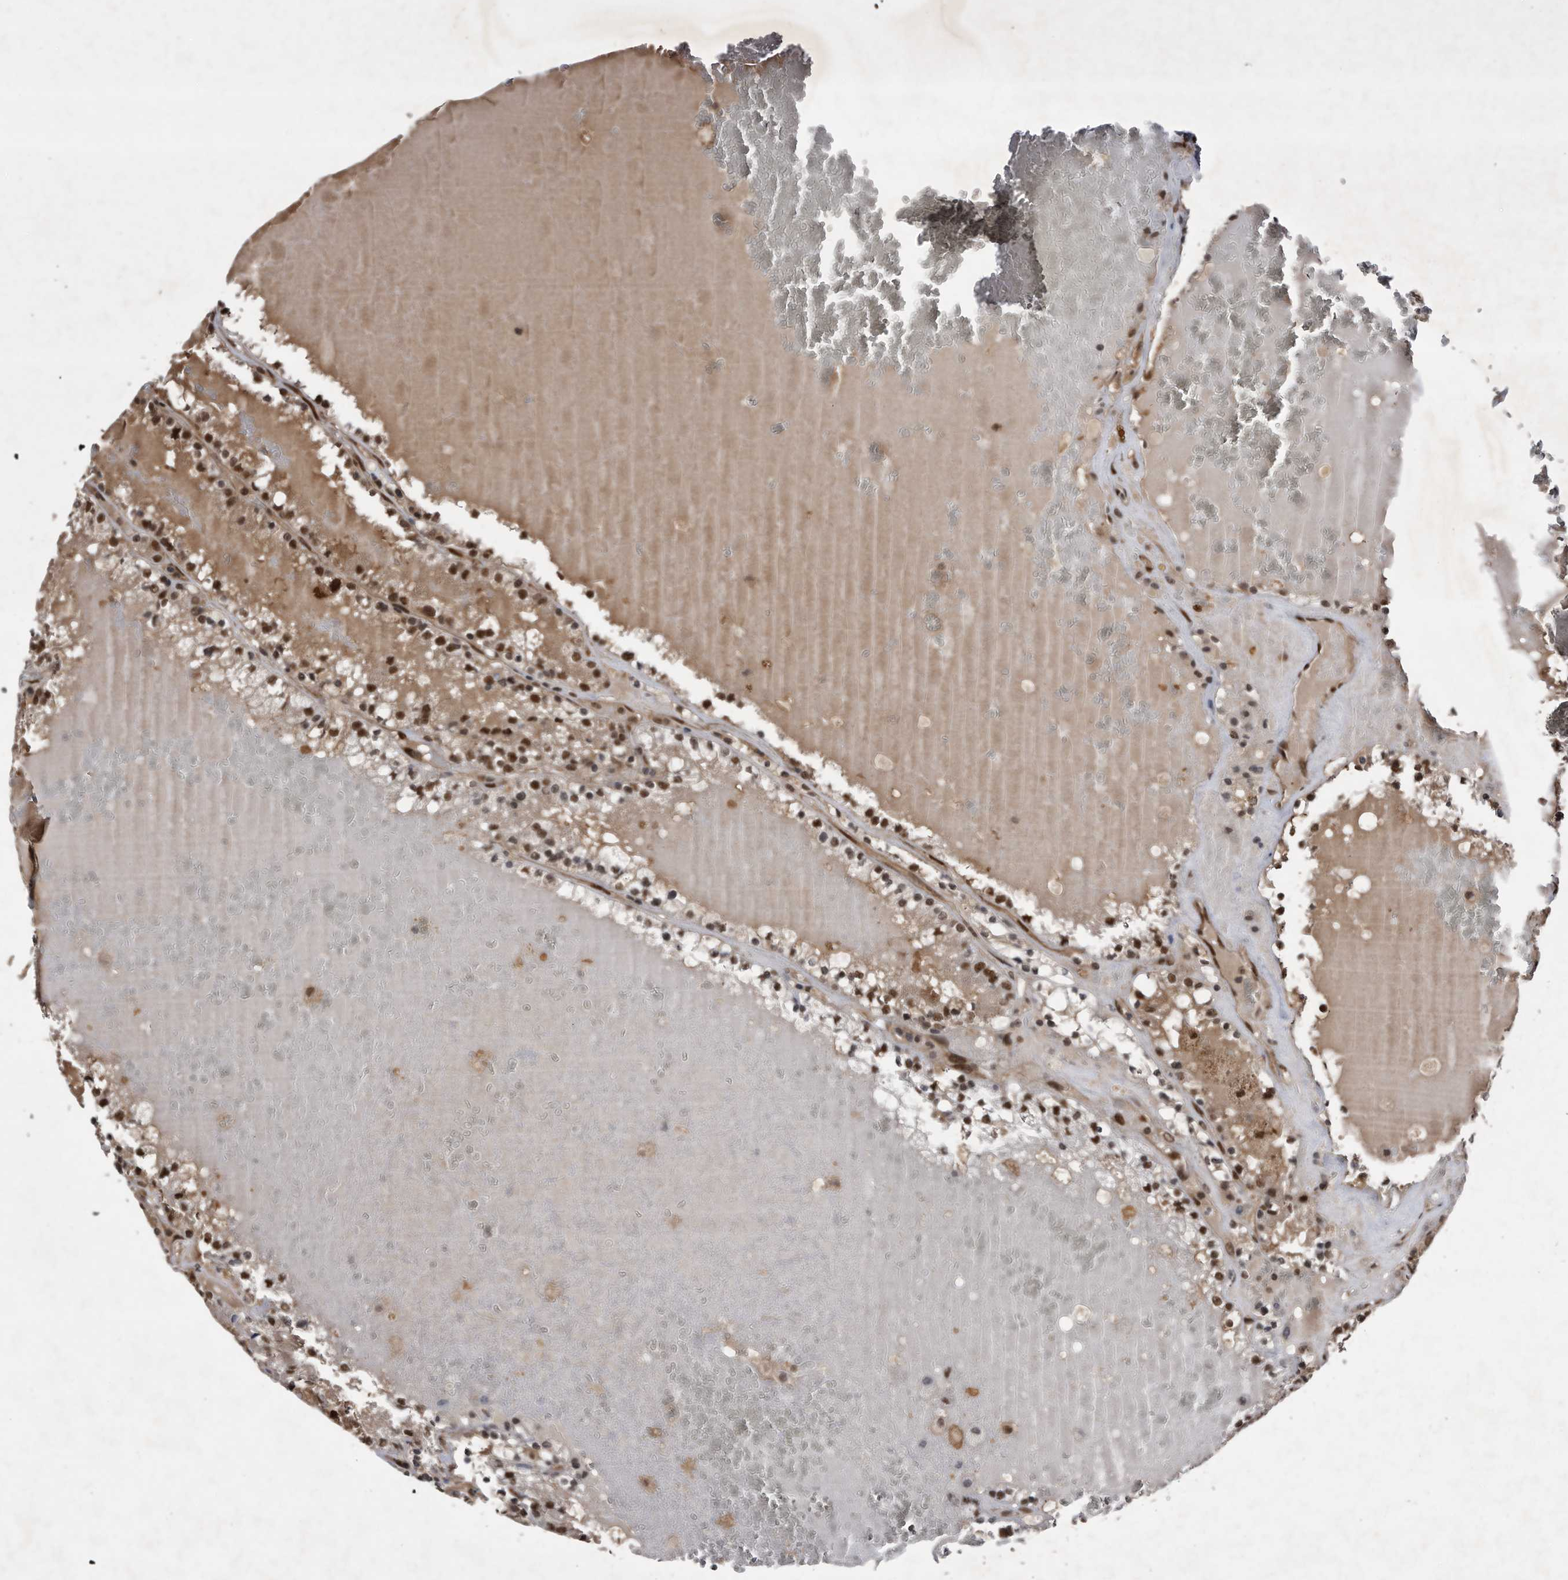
{"staining": {"intensity": "strong", "quantity": ">75%", "location": "cytoplasmic/membranous,nuclear"}, "tissue": "renal cancer", "cell_type": "Tumor cells", "image_type": "cancer", "snomed": [{"axis": "morphology", "description": "Adenocarcinoma, NOS"}, {"axis": "topography", "description": "Kidney"}], "caption": "An image showing strong cytoplasmic/membranous and nuclear positivity in about >75% of tumor cells in renal cancer, as visualized by brown immunohistochemical staining.", "gene": "RAD23B", "patient": {"sex": "female", "age": 56}}